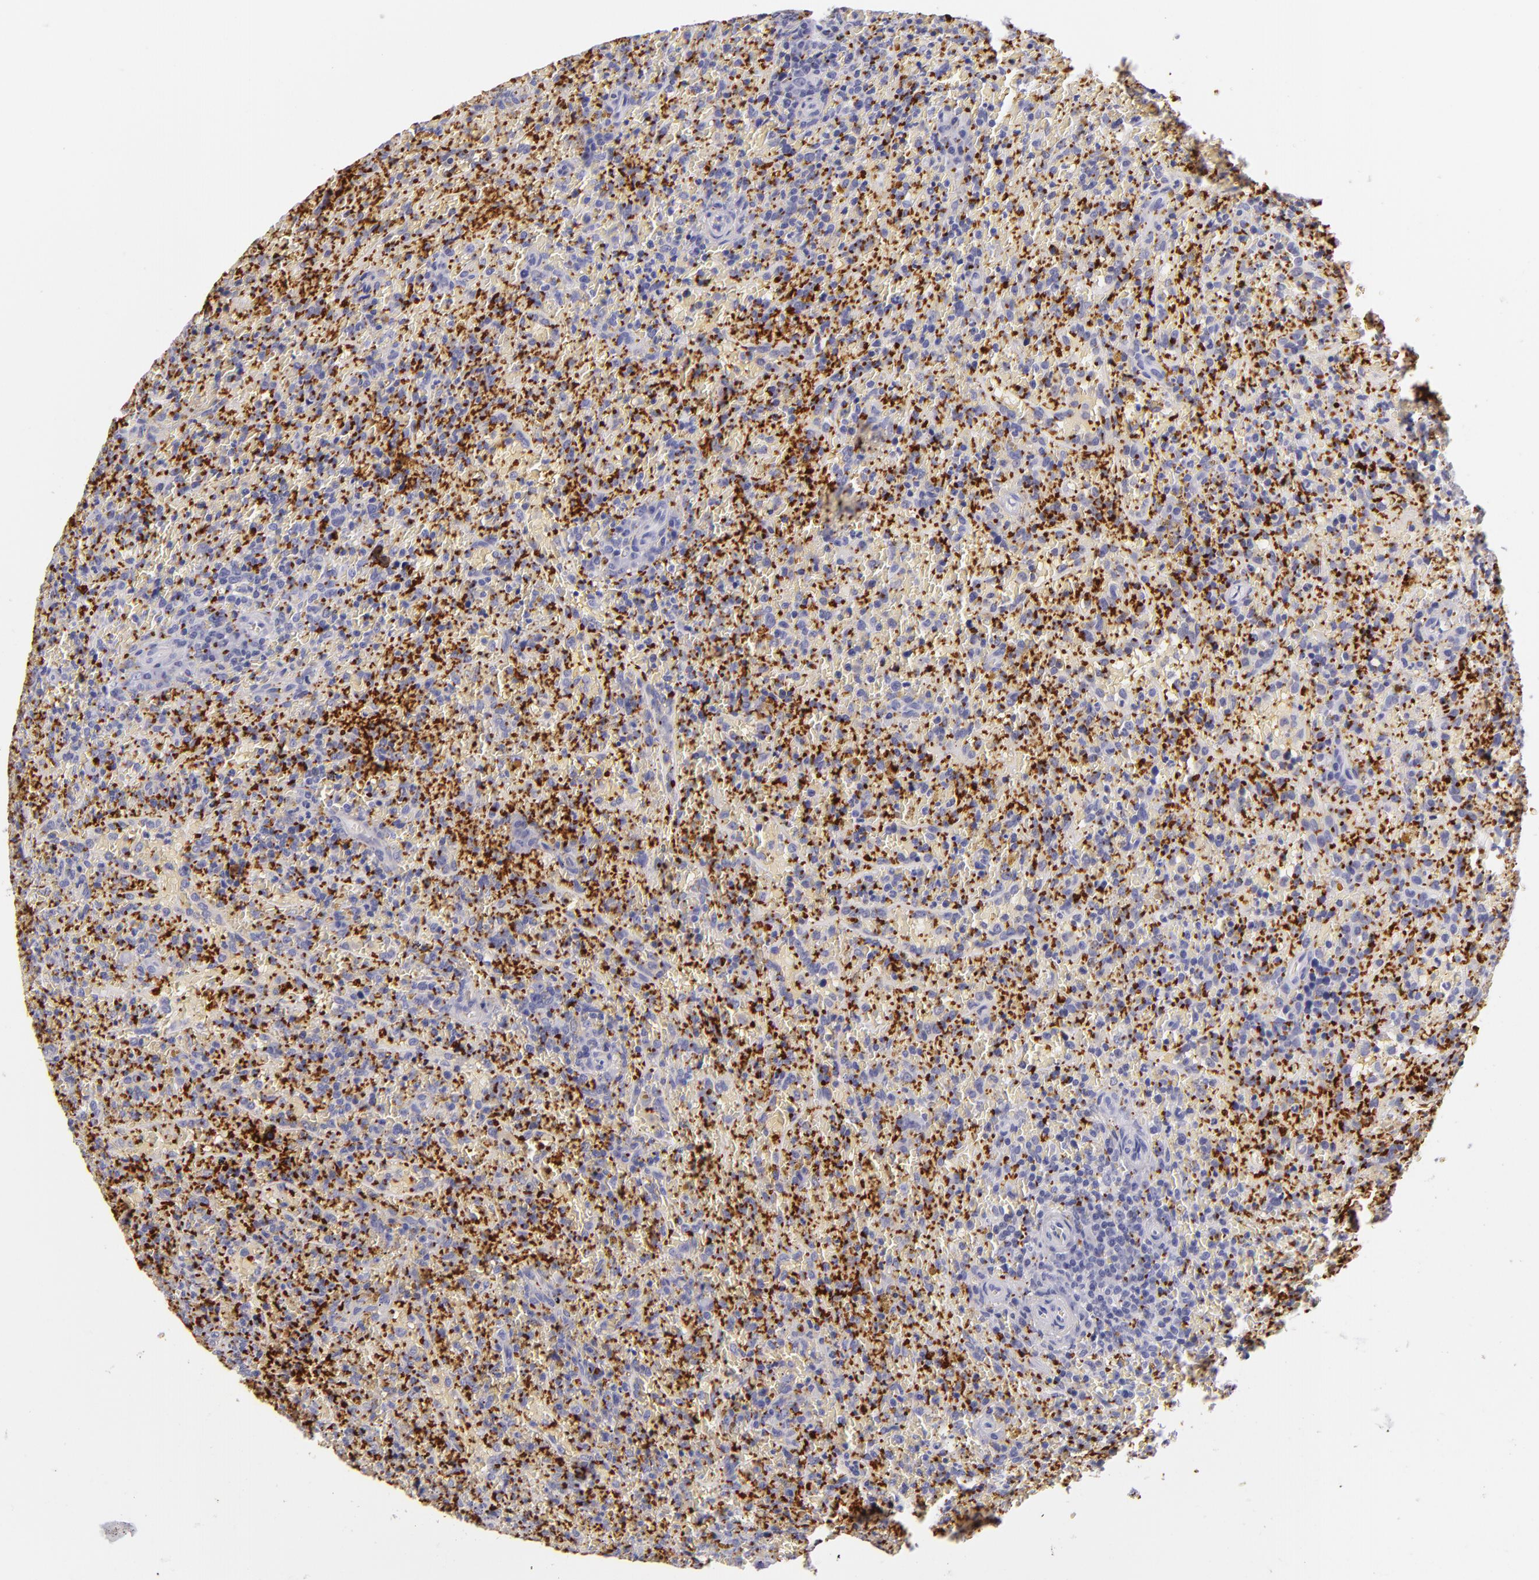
{"staining": {"intensity": "negative", "quantity": "none", "location": "none"}, "tissue": "lymphoma", "cell_type": "Tumor cells", "image_type": "cancer", "snomed": [{"axis": "morphology", "description": "Malignant lymphoma, non-Hodgkin's type, High grade"}, {"axis": "topography", "description": "Spleen"}, {"axis": "topography", "description": "Lymph node"}], "caption": "High-grade malignant lymphoma, non-Hodgkin's type was stained to show a protein in brown. There is no significant staining in tumor cells.", "gene": "GP1BA", "patient": {"sex": "female", "age": 70}}